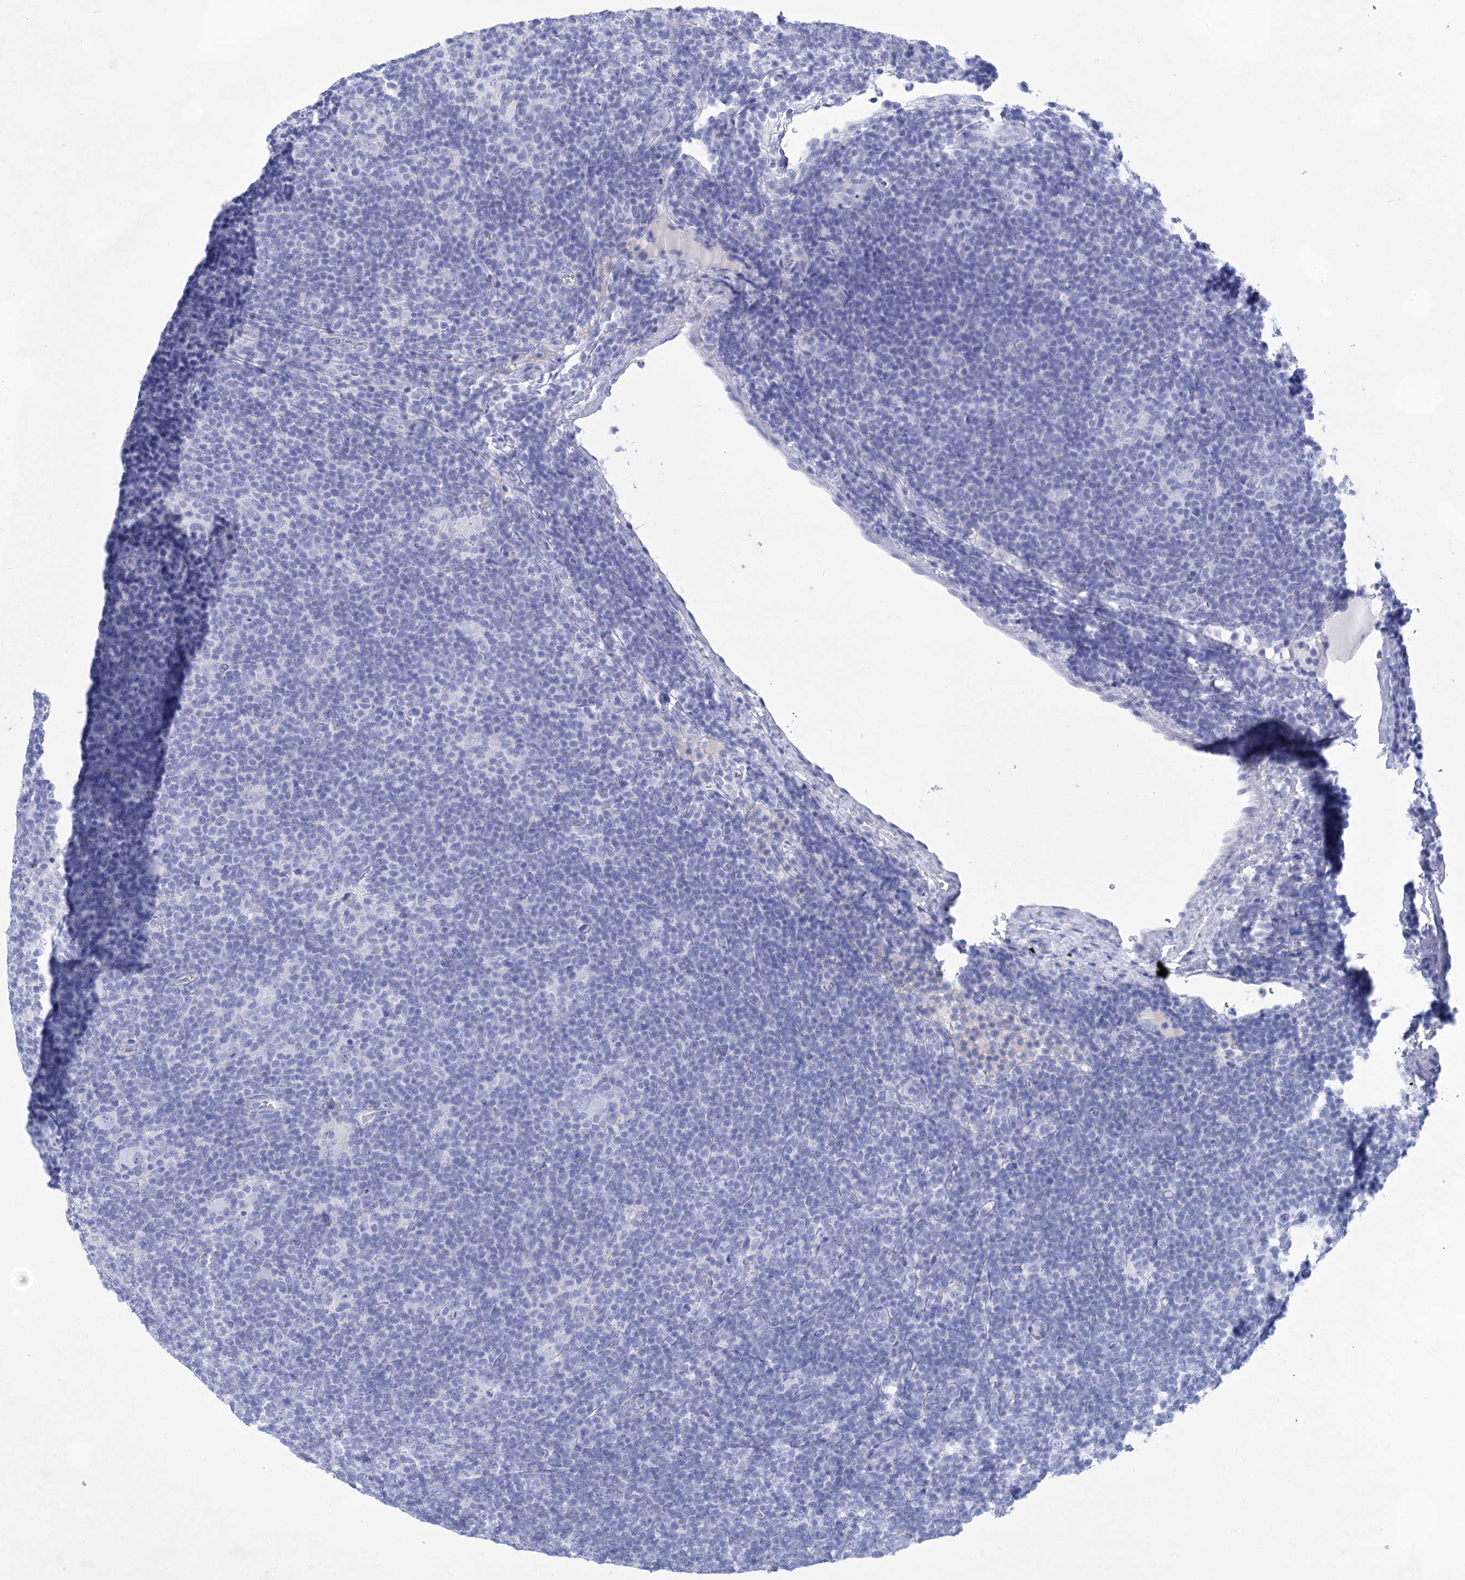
{"staining": {"intensity": "negative", "quantity": "none", "location": "none"}, "tissue": "lymphoma", "cell_type": "Tumor cells", "image_type": "cancer", "snomed": [{"axis": "morphology", "description": "Hodgkin's disease, NOS"}, {"axis": "topography", "description": "Lymph node"}], "caption": "Tumor cells show no significant positivity in Hodgkin's disease.", "gene": "LALBA", "patient": {"sex": "female", "age": 57}}